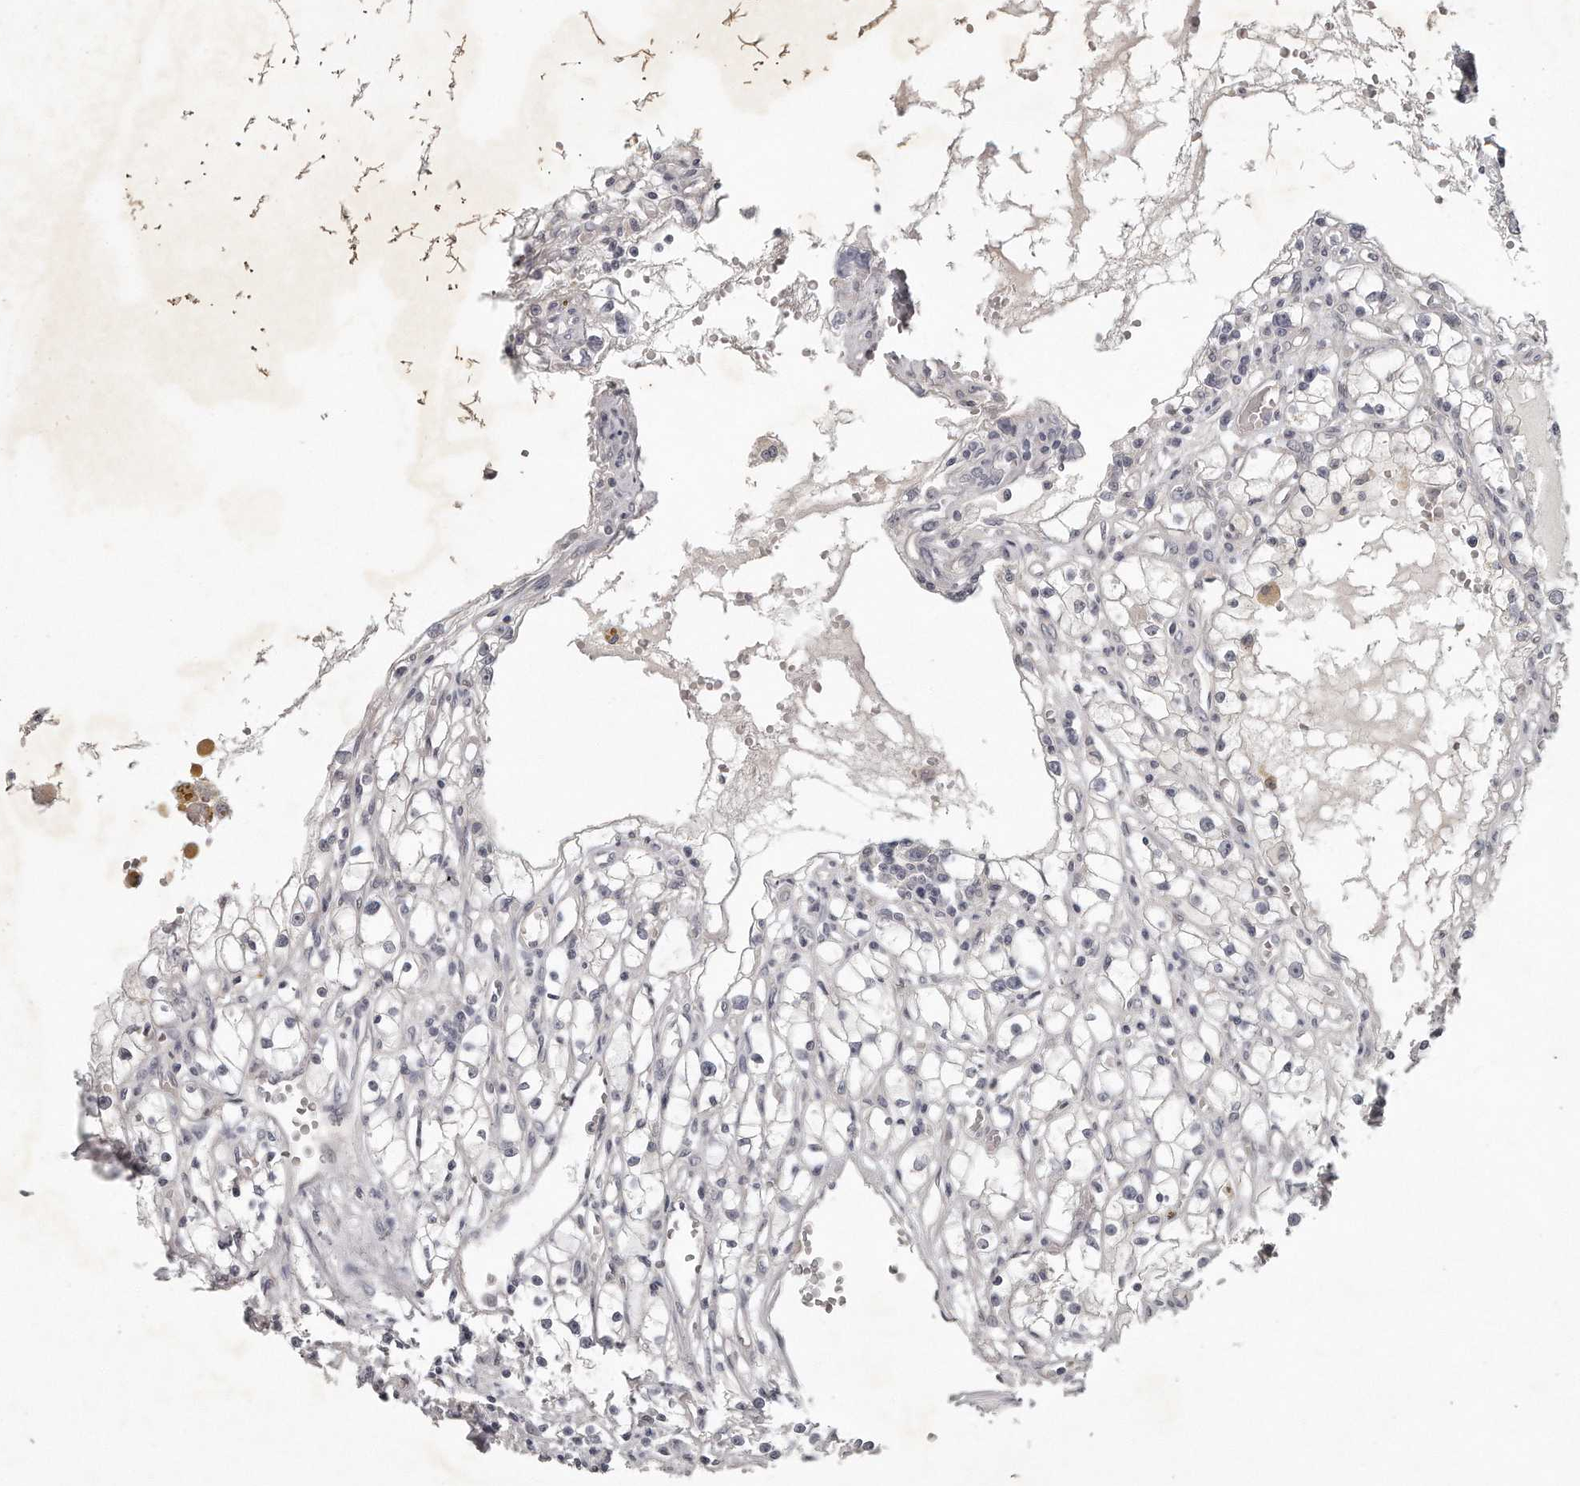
{"staining": {"intensity": "negative", "quantity": "none", "location": "none"}, "tissue": "renal cancer", "cell_type": "Tumor cells", "image_type": "cancer", "snomed": [{"axis": "morphology", "description": "Adenocarcinoma, NOS"}, {"axis": "topography", "description": "Kidney"}], "caption": "A histopathology image of human renal cancer is negative for staining in tumor cells.", "gene": "GGCT", "patient": {"sex": "male", "age": 56}}